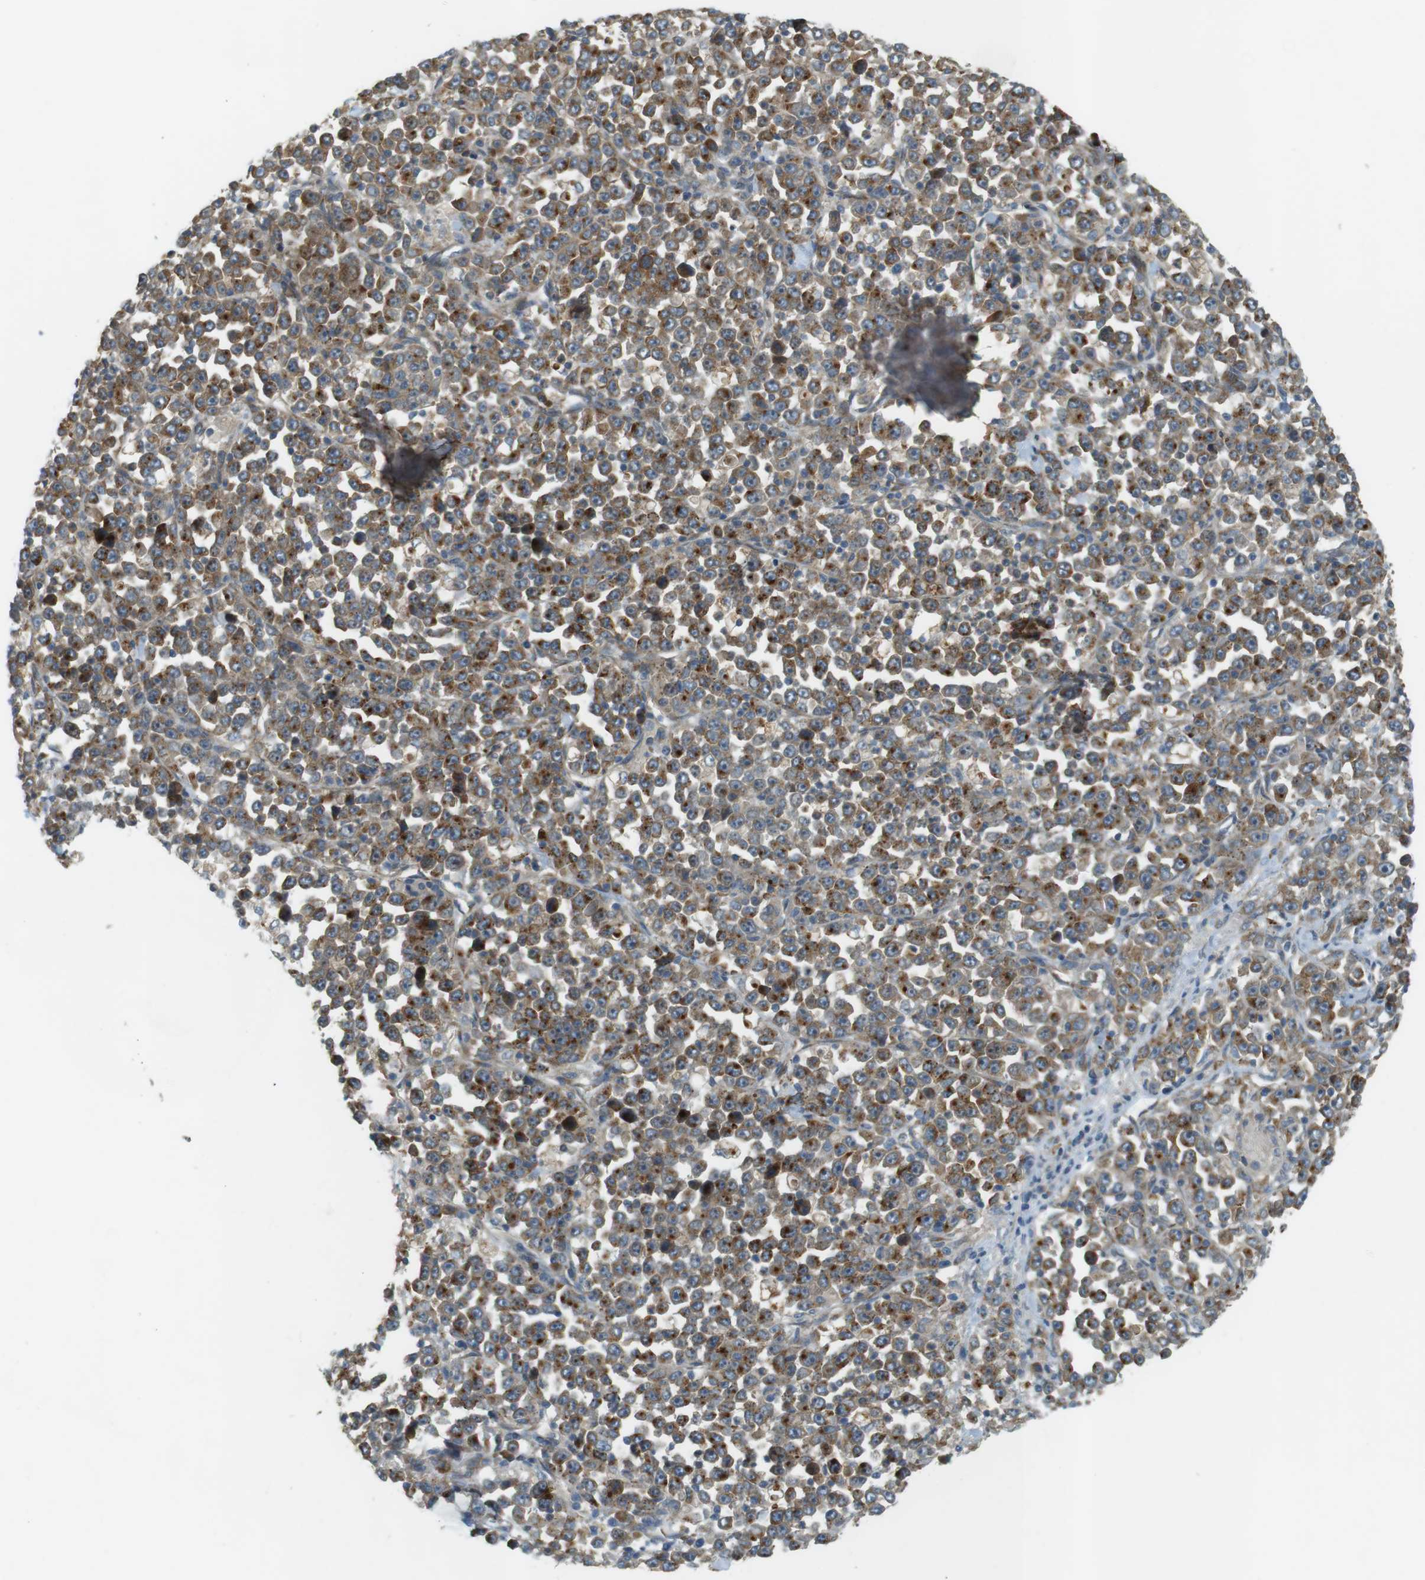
{"staining": {"intensity": "moderate", "quantity": "25%-75%", "location": "cytoplasmic/membranous"}, "tissue": "stomach cancer", "cell_type": "Tumor cells", "image_type": "cancer", "snomed": [{"axis": "morphology", "description": "Normal tissue, NOS"}, {"axis": "morphology", "description": "Adenocarcinoma, NOS"}, {"axis": "topography", "description": "Stomach, upper"}, {"axis": "topography", "description": "Stomach"}], "caption": "Immunohistochemical staining of human stomach adenocarcinoma exhibits moderate cytoplasmic/membranous protein staining in approximately 25%-75% of tumor cells.", "gene": "SLC41A1", "patient": {"sex": "male", "age": 59}}